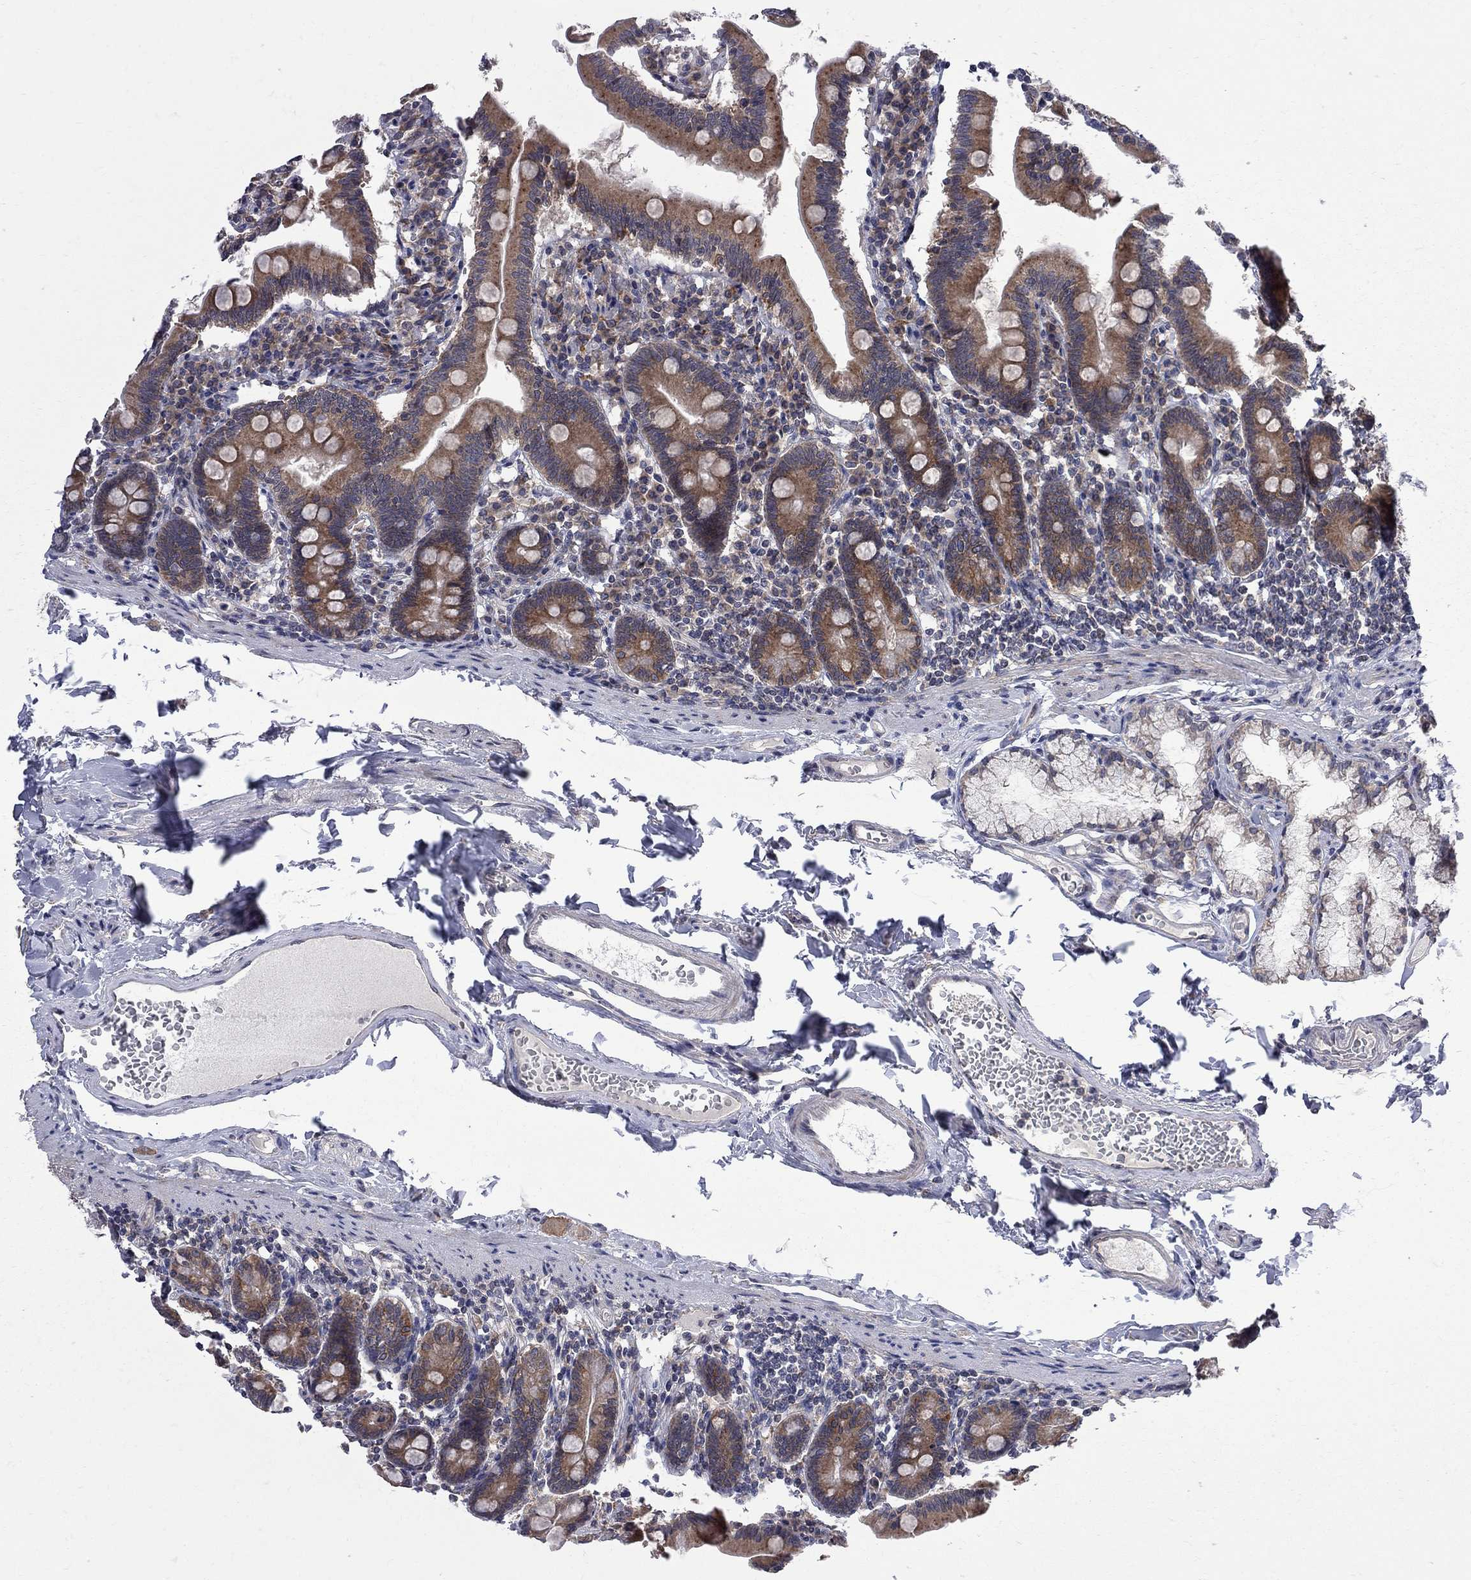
{"staining": {"intensity": "moderate", "quantity": ">75%", "location": "cytoplasmic/membranous"}, "tissue": "duodenum", "cell_type": "Glandular cells", "image_type": "normal", "snomed": [{"axis": "morphology", "description": "Normal tissue, NOS"}, {"axis": "topography", "description": "Duodenum"}], "caption": "Approximately >75% of glandular cells in benign duodenum reveal moderate cytoplasmic/membranous protein expression as visualized by brown immunohistochemical staining.", "gene": "CNOT11", "patient": {"sex": "female", "age": 67}}